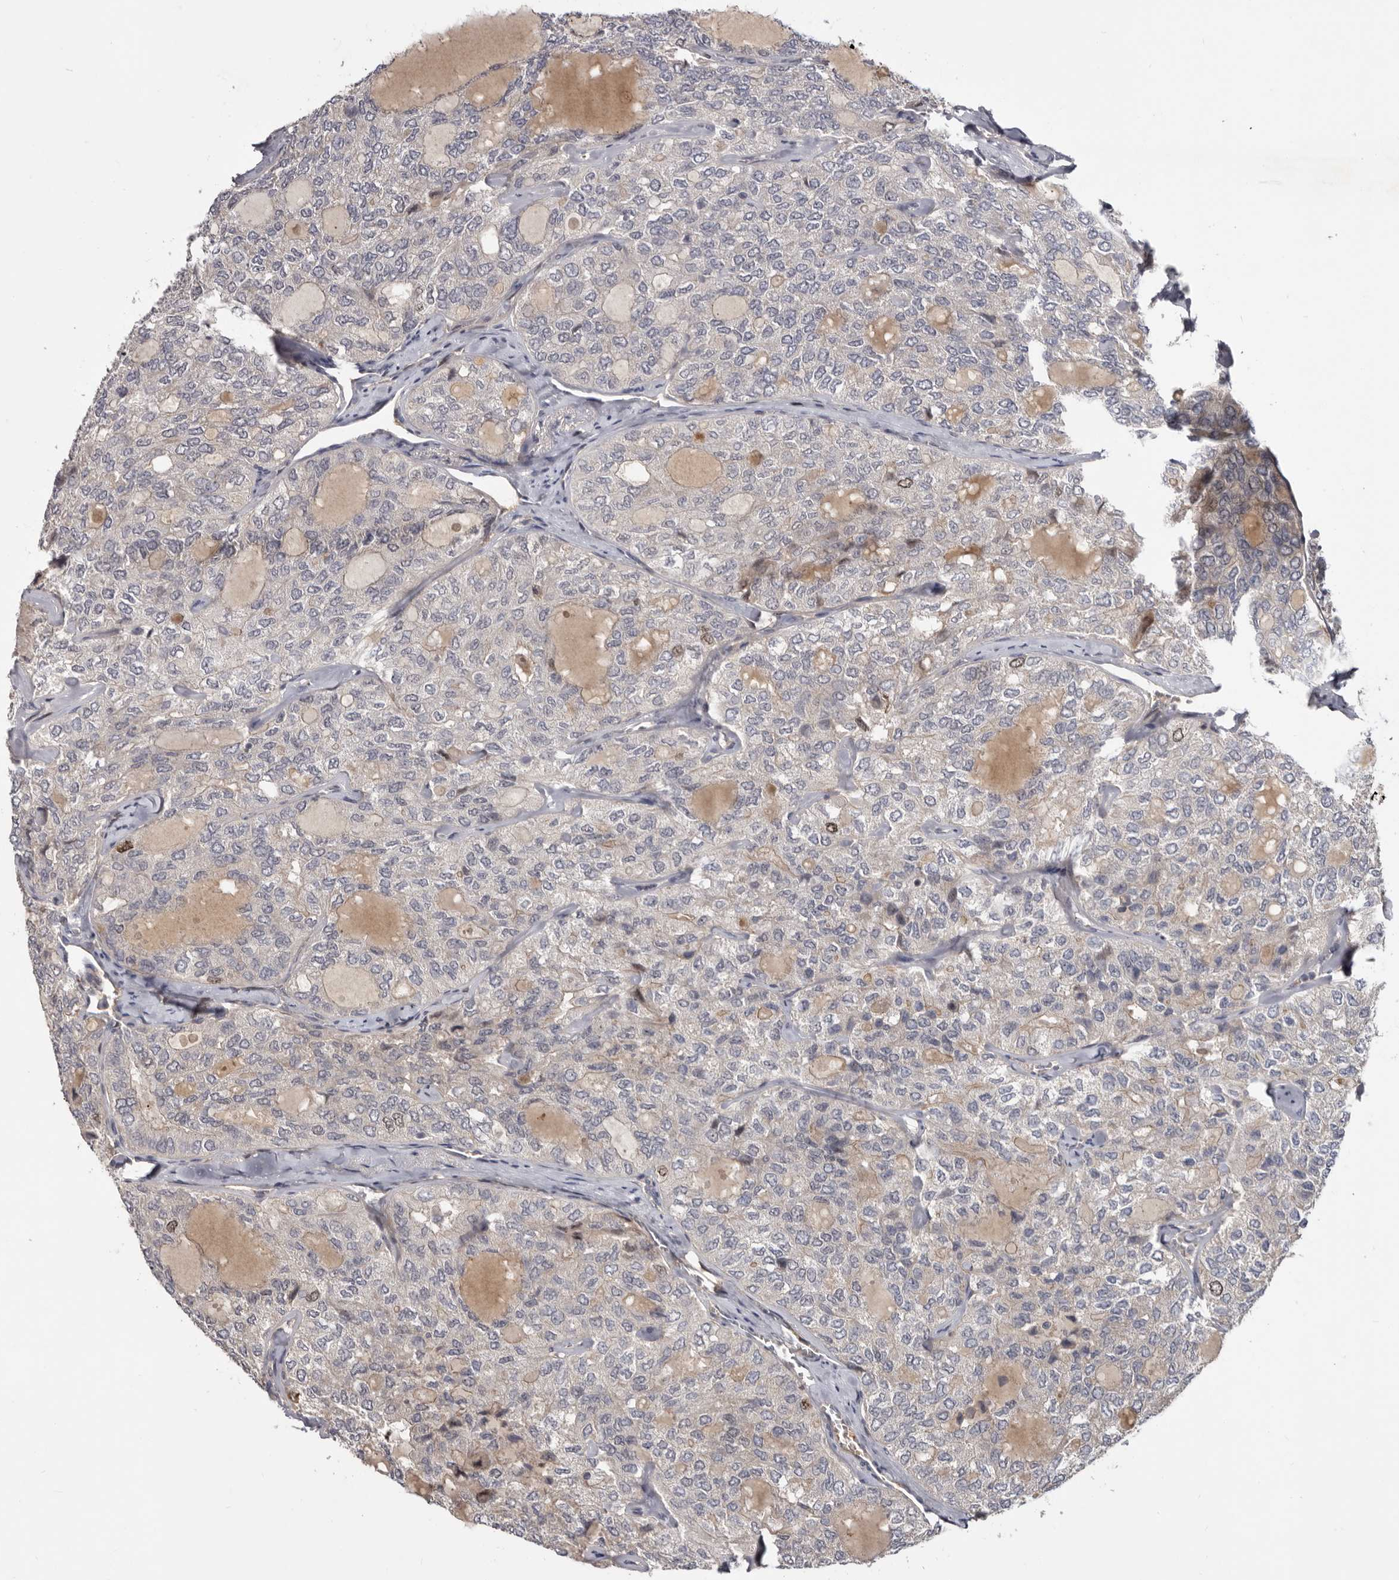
{"staining": {"intensity": "moderate", "quantity": "<25%", "location": "nuclear"}, "tissue": "thyroid cancer", "cell_type": "Tumor cells", "image_type": "cancer", "snomed": [{"axis": "morphology", "description": "Follicular adenoma carcinoma, NOS"}, {"axis": "topography", "description": "Thyroid gland"}], "caption": "This image exhibits IHC staining of human thyroid cancer, with low moderate nuclear staining in about <25% of tumor cells.", "gene": "CDCA8", "patient": {"sex": "male", "age": 75}}